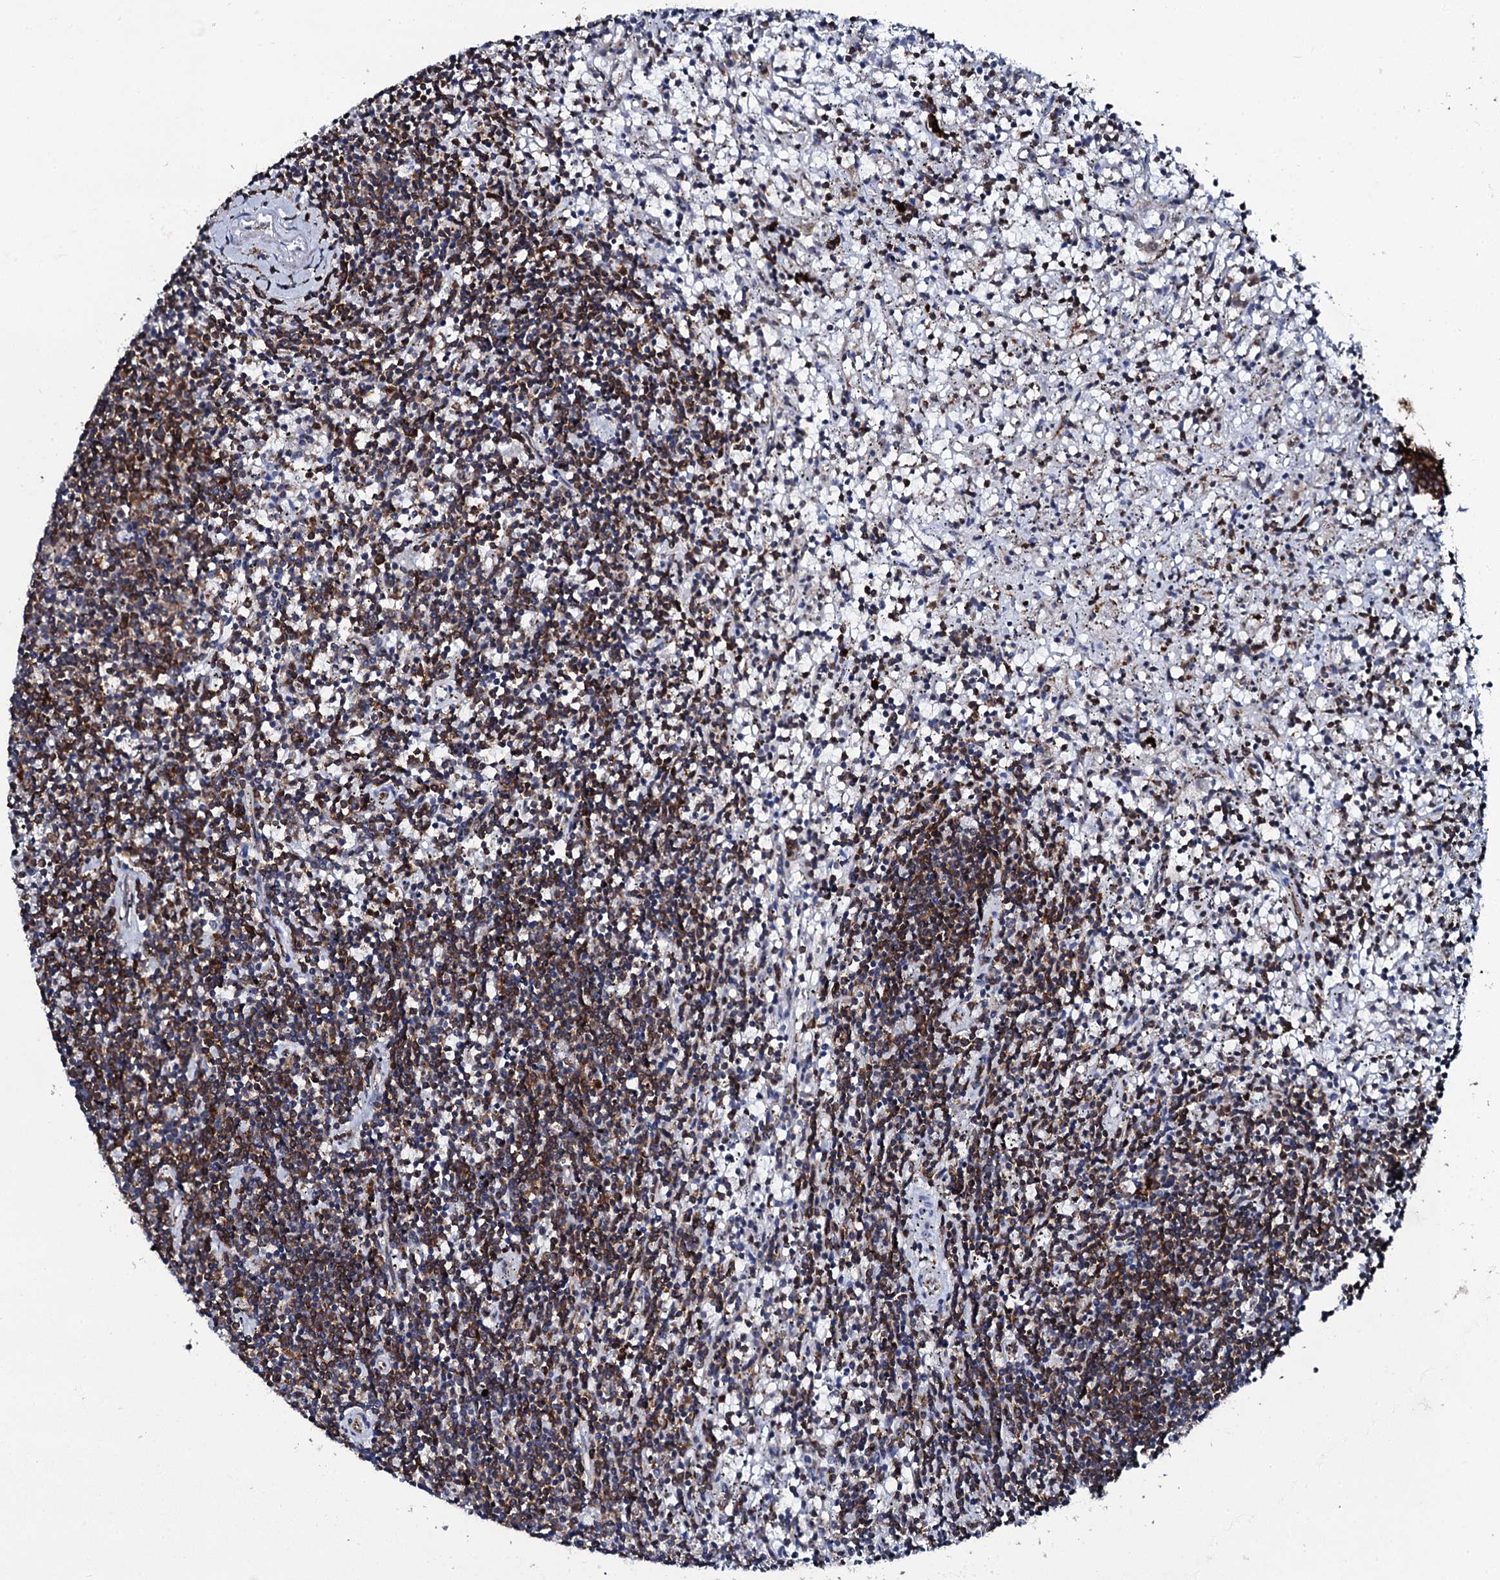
{"staining": {"intensity": "moderate", "quantity": "25%-75%", "location": "cytoplasmic/membranous"}, "tissue": "lymphoma", "cell_type": "Tumor cells", "image_type": "cancer", "snomed": [{"axis": "morphology", "description": "Malignant lymphoma, non-Hodgkin's type, Low grade"}, {"axis": "topography", "description": "Spleen"}], "caption": "IHC image of human lymphoma stained for a protein (brown), which displays medium levels of moderate cytoplasmic/membranous staining in about 25%-75% of tumor cells.", "gene": "SPTY2D1", "patient": {"sex": "male", "age": 76}}